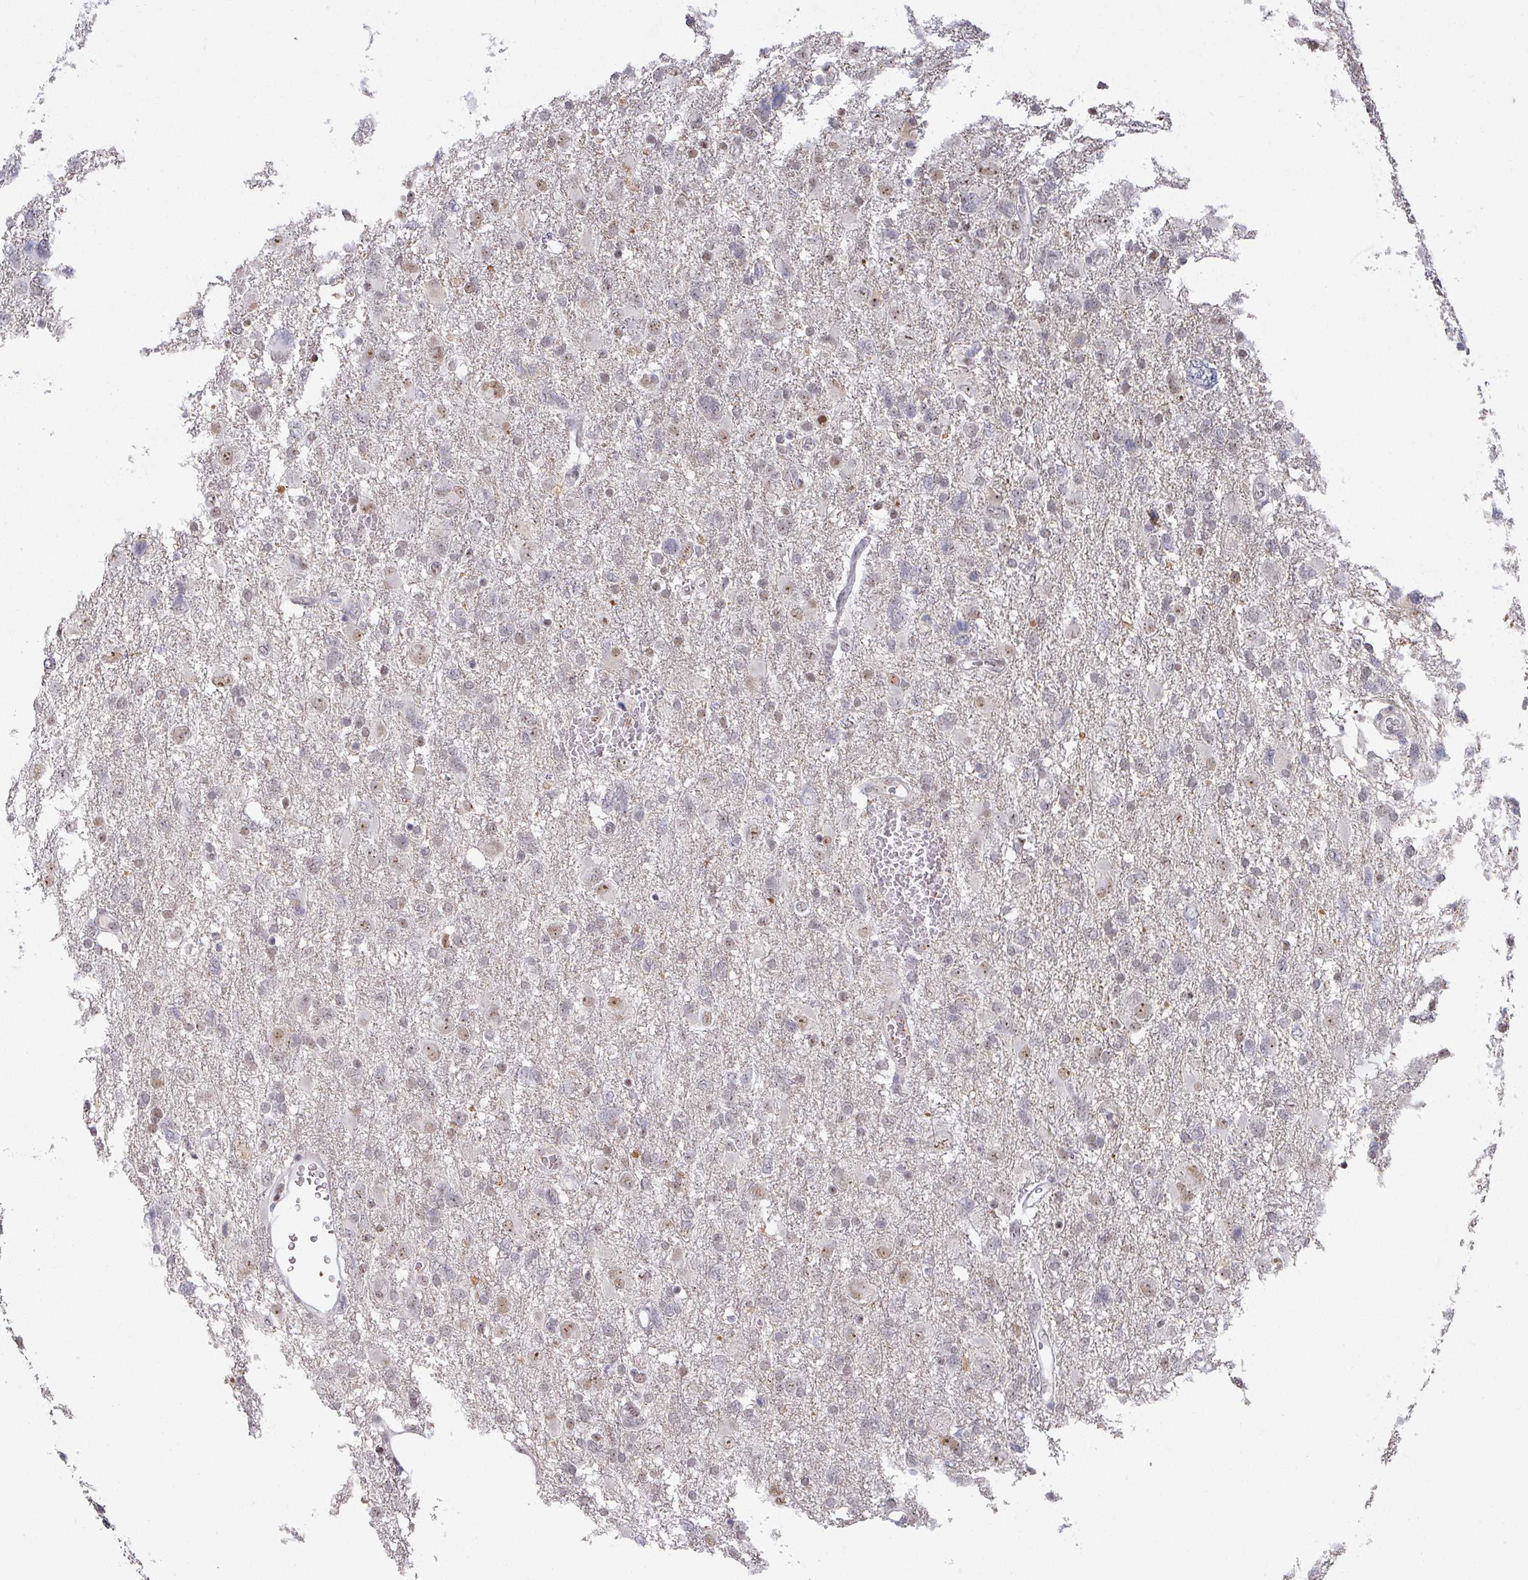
{"staining": {"intensity": "weak", "quantity": "25%-75%", "location": "nuclear"}, "tissue": "glioma", "cell_type": "Tumor cells", "image_type": "cancer", "snomed": [{"axis": "morphology", "description": "Glioma, malignant, High grade"}, {"axis": "topography", "description": "Brain"}], "caption": "Malignant high-grade glioma stained for a protein demonstrates weak nuclear positivity in tumor cells.", "gene": "ZNF654", "patient": {"sex": "male", "age": 61}}